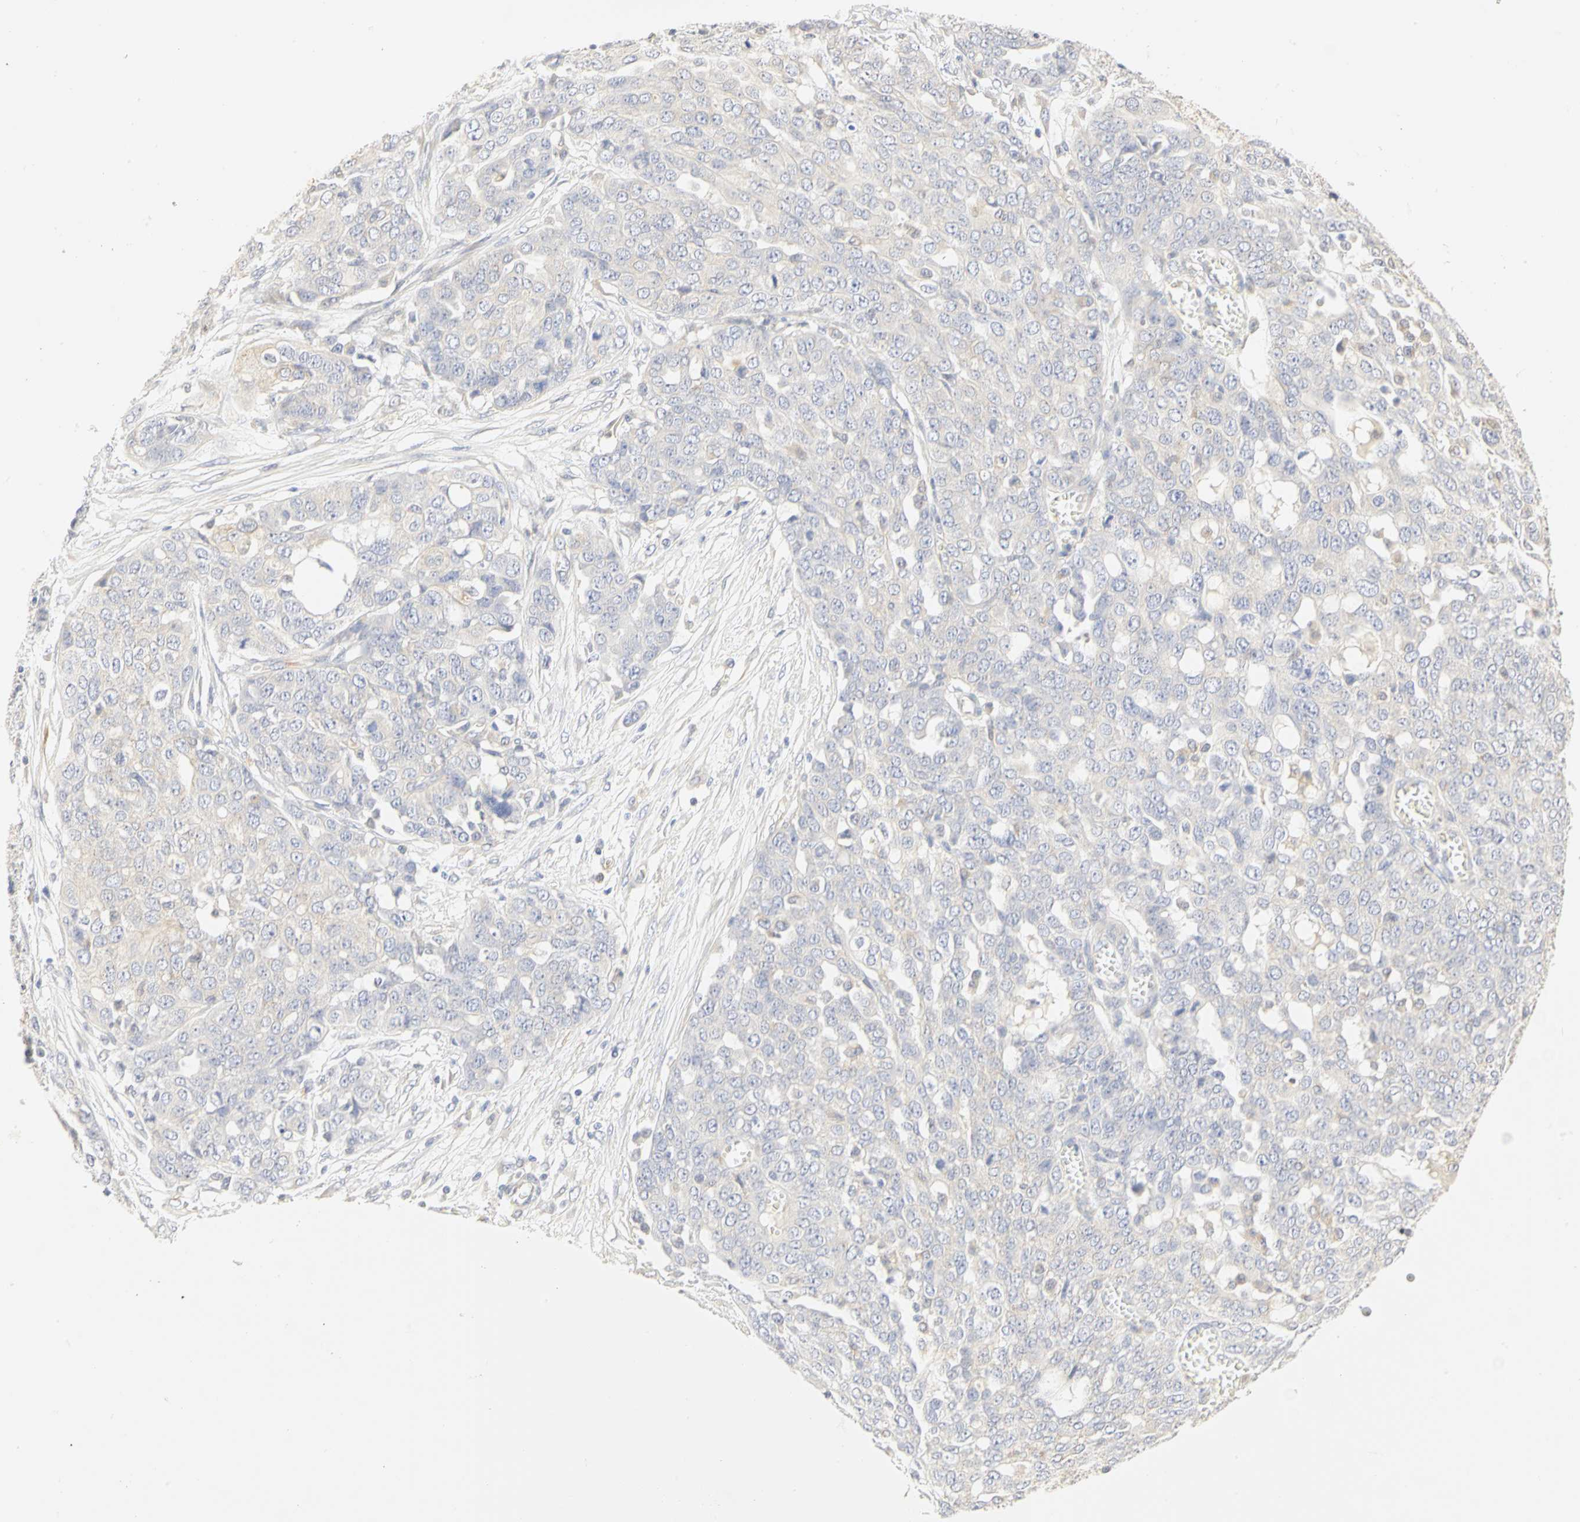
{"staining": {"intensity": "weak", "quantity": ">75%", "location": "cytoplasmic/membranous"}, "tissue": "ovarian cancer", "cell_type": "Tumor cells", "image_type": "cancer", "snomed": [{"axis": "morphology", "description": "Cystadenocarcinoma, serous, NOS"}, {"axis": "topography", "description": "Soft tissue"}, {"axis": "topography", "description": "Ovary"}], "caption": "Tumor cells exhibit weak cytoplasmic/membranous staining in approximately >75% of cells in ovarian cancer (serous cystadenocarcinoma).", "gene": "GNRH2", "patient": {"sex": "female", "age": 57}}